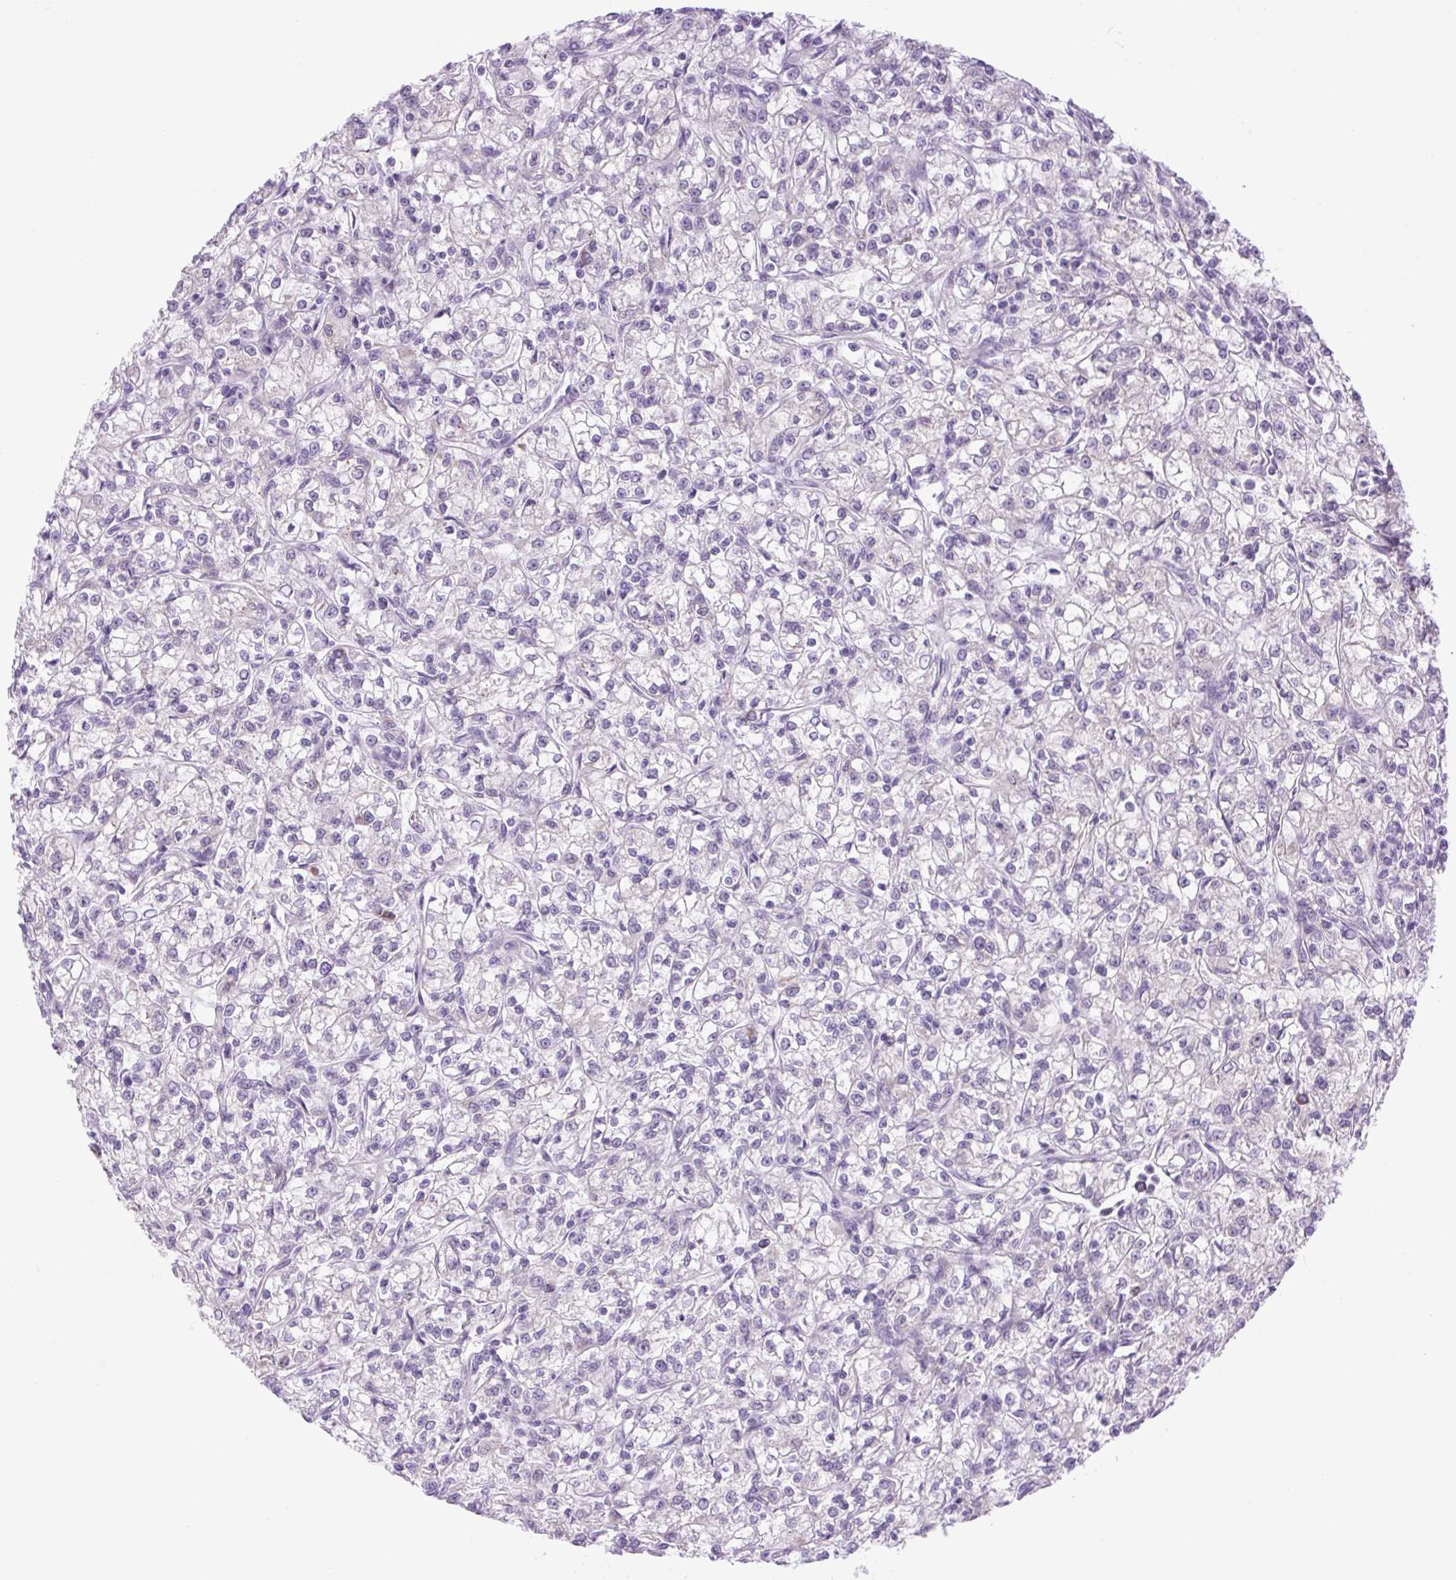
{"staining": {"intensity": "negative", "quantity": "none", "location": "none"}, "tissue": "renal cancer", "cell_type": "Tumor cells", "image_type": "cancer", "snomed": [{"axis": "morphology", "description": "Adenocarcinoma, NOS"}, {"axis": "topography", "description": "Kidney"}], "caption": "Immunohistochemical staining of human adenocarcinoma (renal) displays no significant positivity in tumor cells.", "gene": "SCO2", "patient": {"sex": "female", "age": 59}}